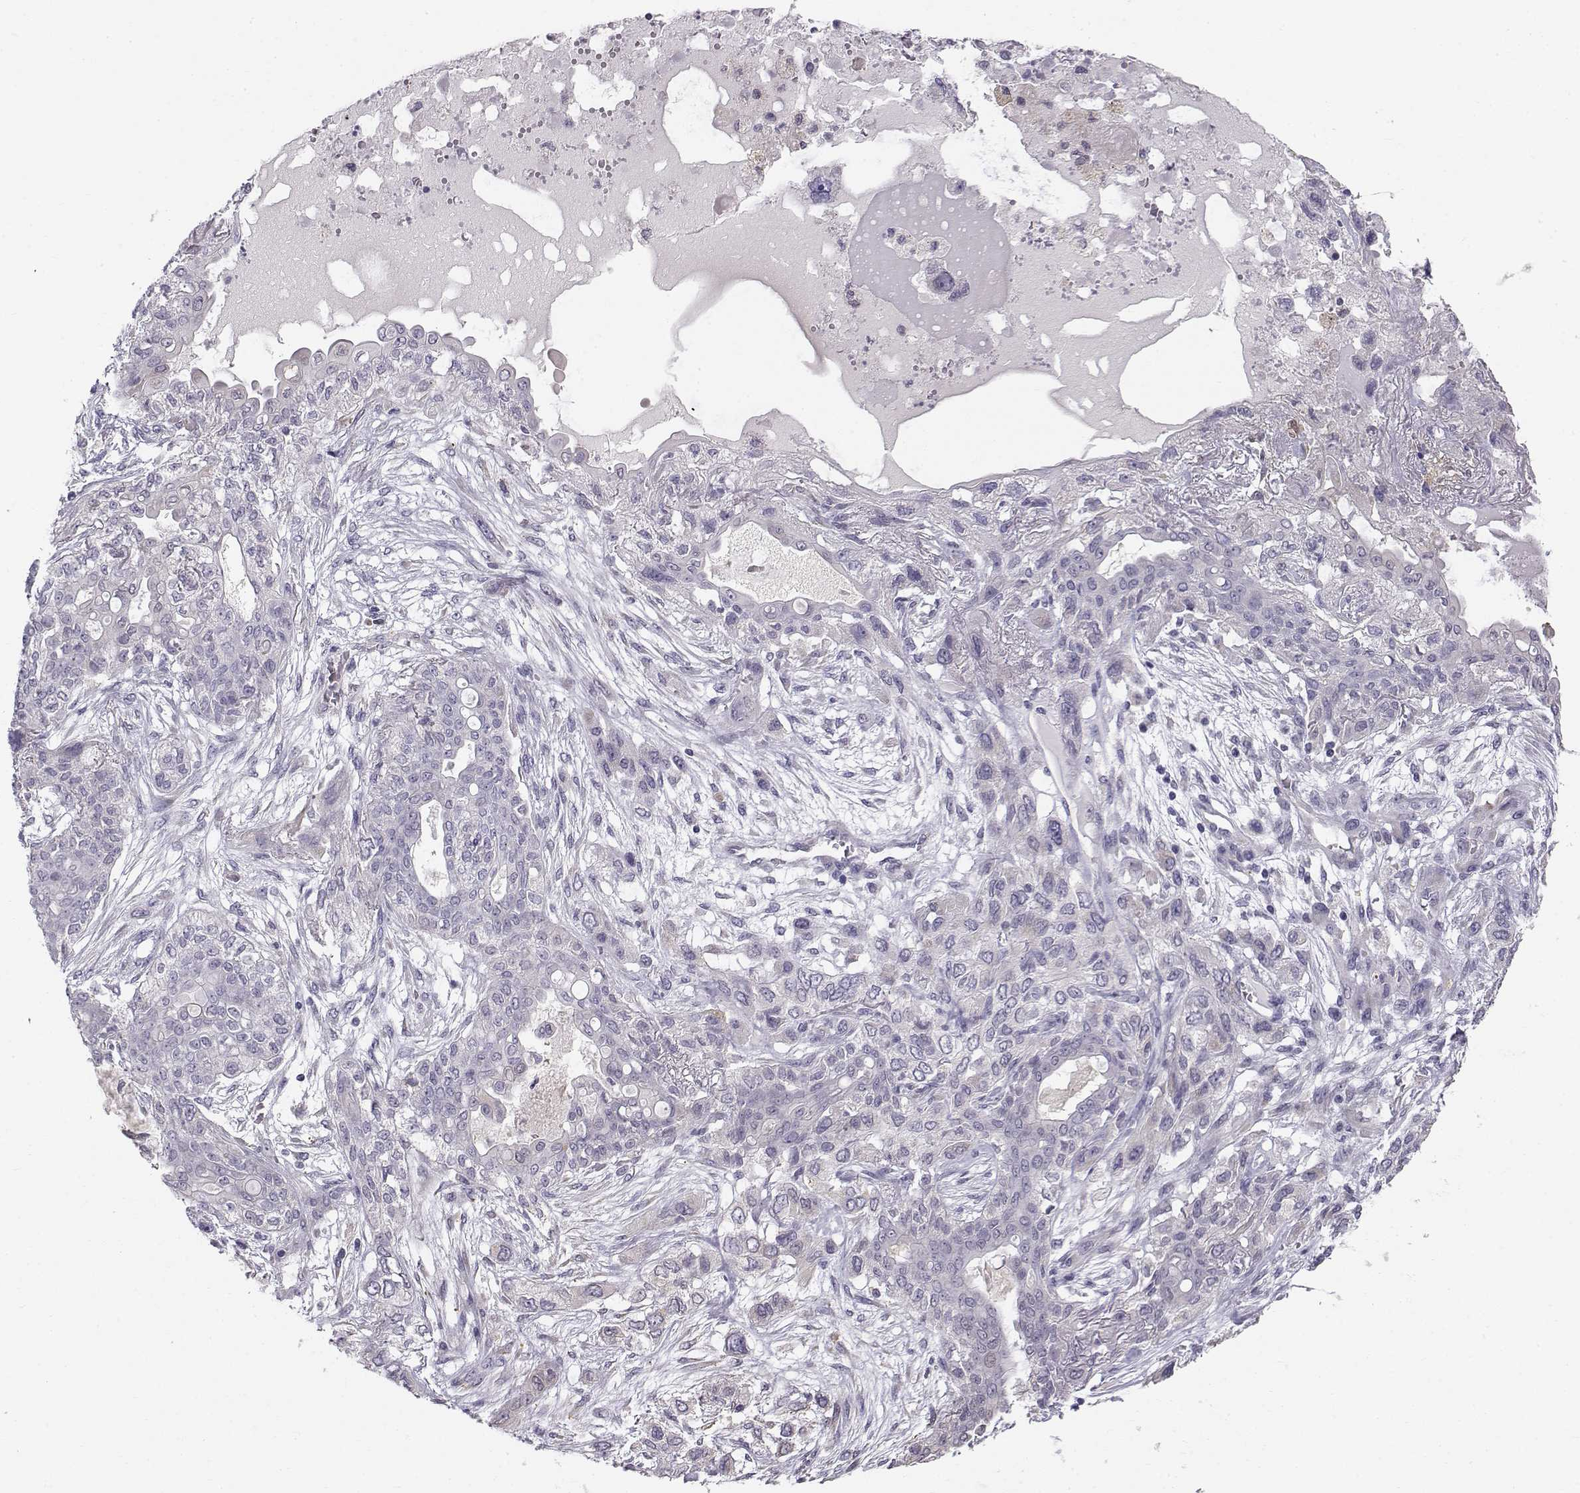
{"staining": {"intensity": "negative", "quantity": "none", "location": "none"}, "tissue": "lung cancer", "cell_type": "Tumor cells", "image_type": "cancer", "snomed": [{"axis": "morphology", "description": "Squamous cell carcinoma, NOS"}, {"axis": "topography", "description": "Lung"}], "caption": "Image shows no protein staining in tumor cells of lung cancer (squamous cell carcinoma) tissue.", "gene": "ACSL6", "patient": {"sex": "female", "age": 70}}